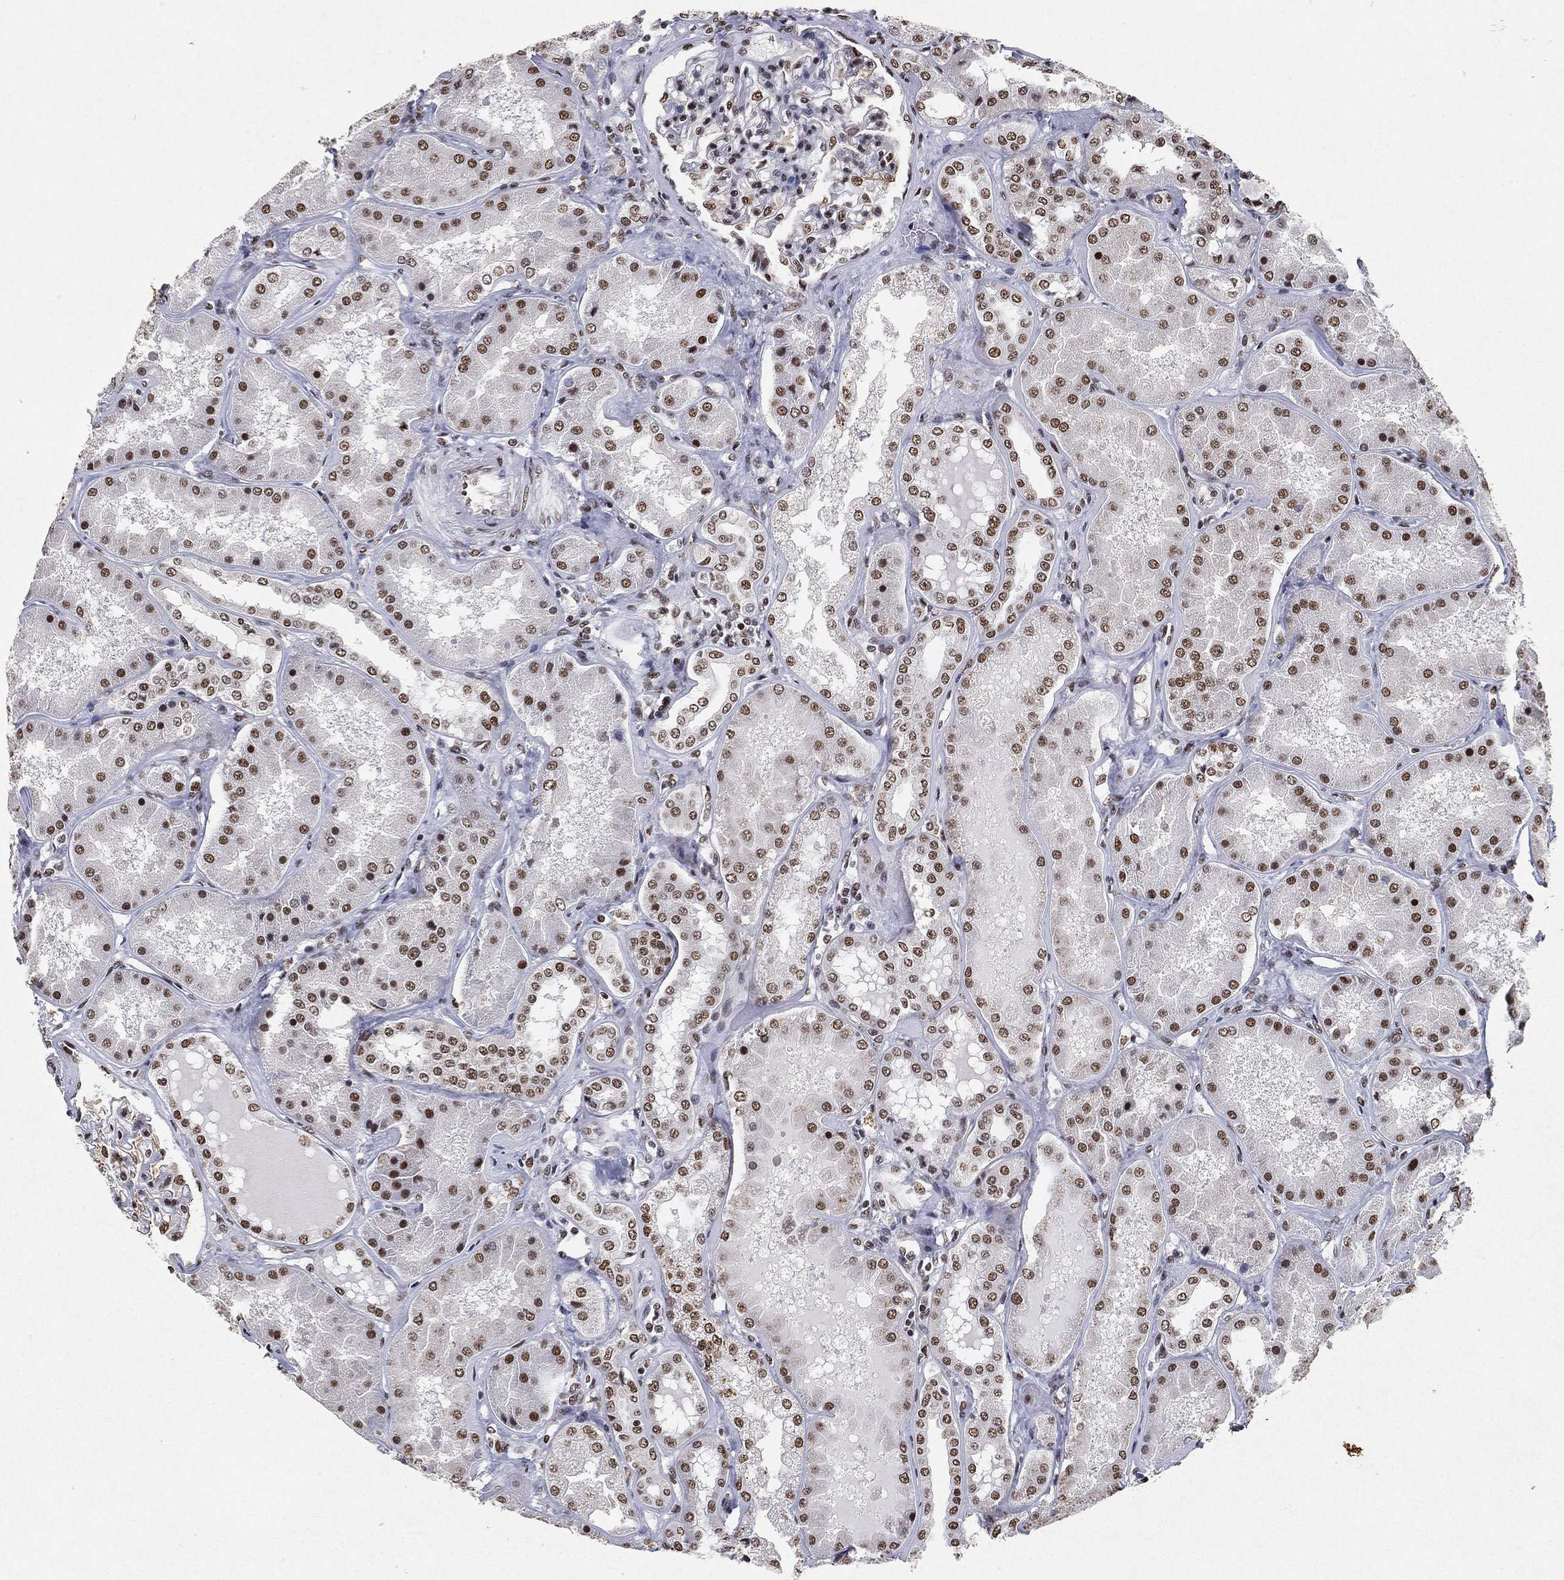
{"staining": {"intensity": "moderate", "quantity": "<25%", "location": "nuclear"}, "tissue": "kidney", "cell_type": "Cells in glomeruli", "image_type": "normal", "snomed": [{"axis": "morphology", "description": "Normal tissue, NOS"}, {"axis": "topography", "description": "Kidney"}], "caption": "Protein staining reveals moderate nuclear positivity in approximately <25% of cells in glomeruli in benign kidney. (DAB (3,3'-diaminobenzidine) IHC with brightfield microscopy, high magnification).", "gene": "DDX27", "patient": {"sex": "female", "age": 56}}